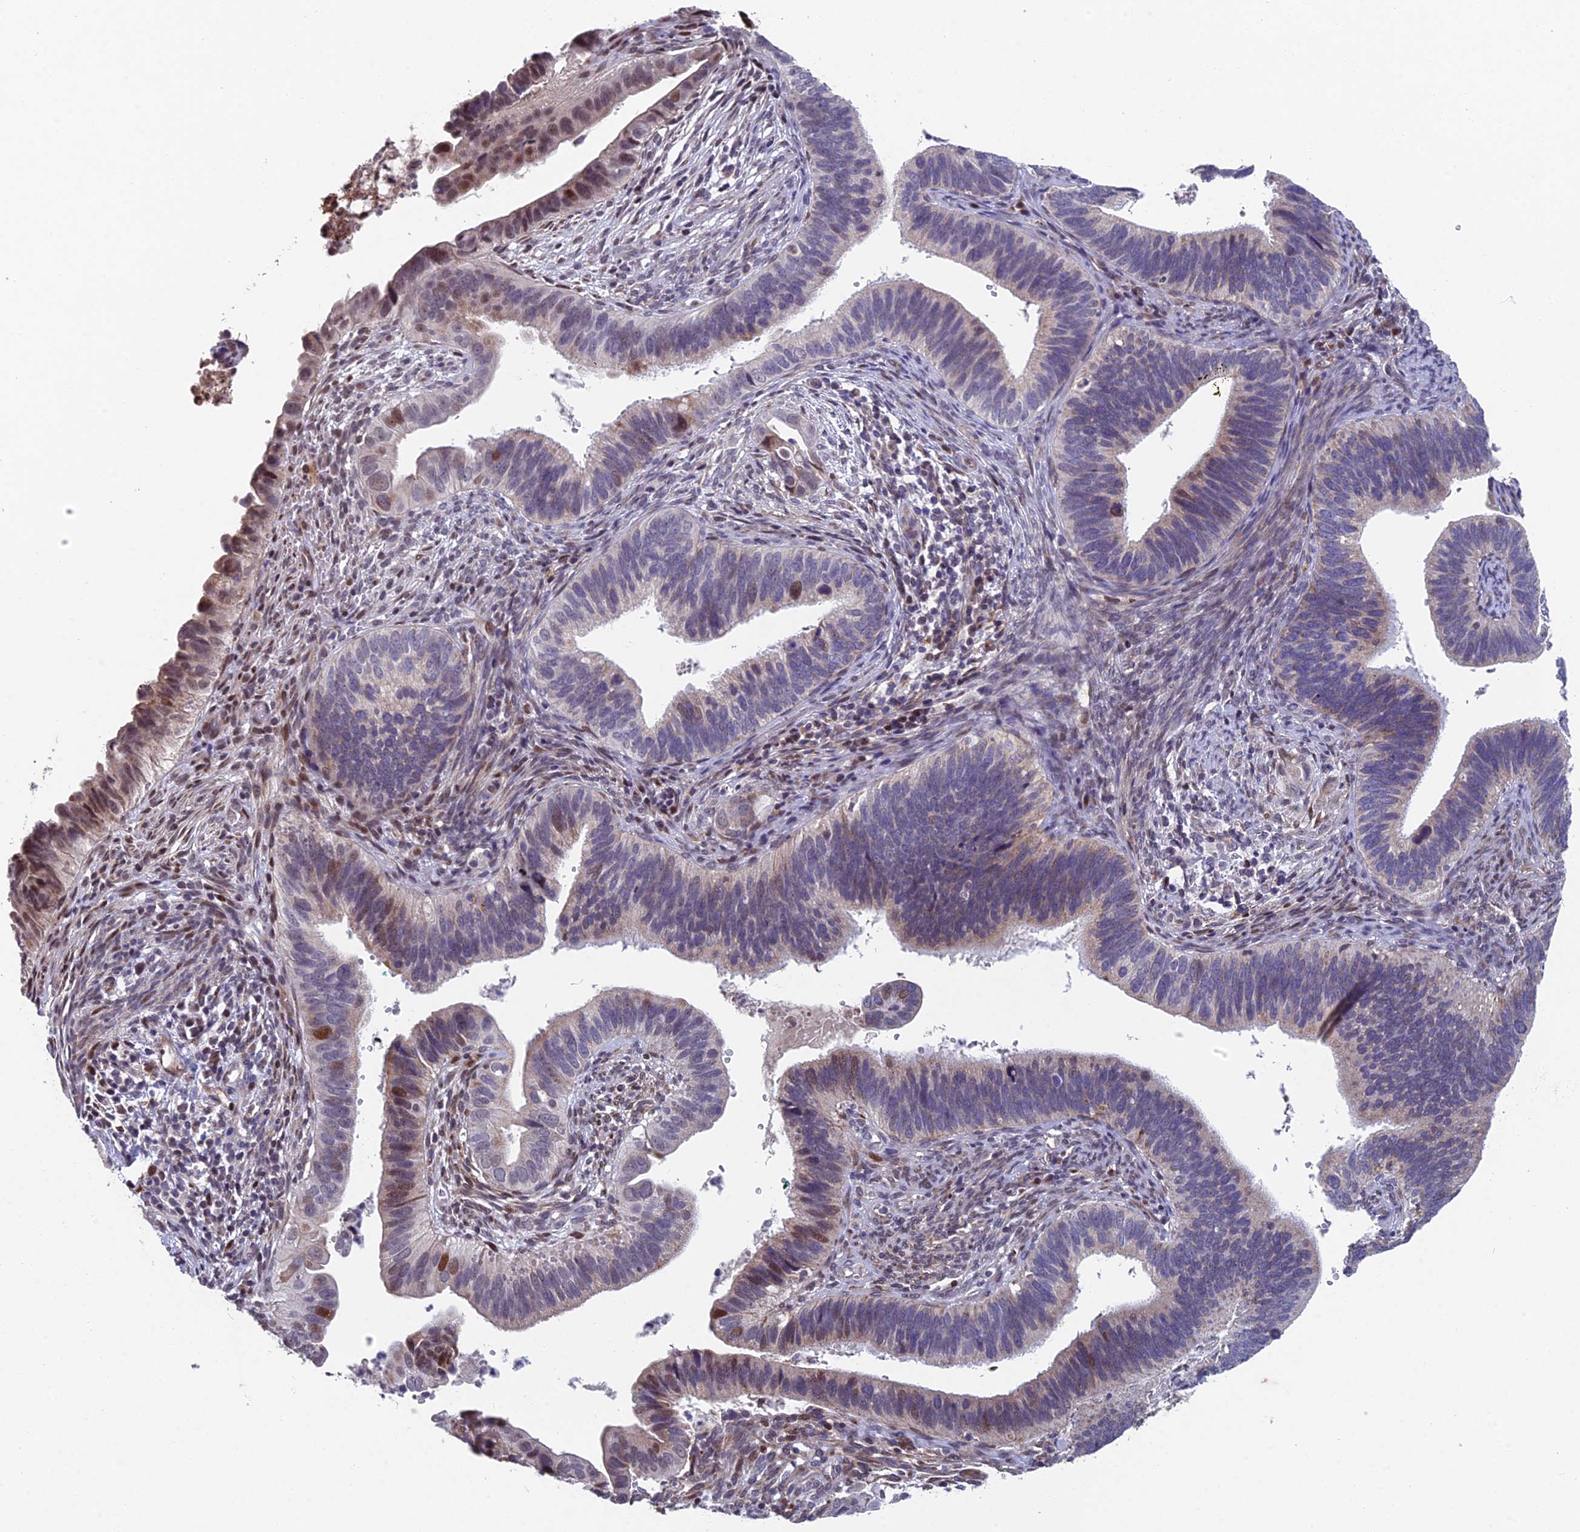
{"staining": {"intensity": "moderate", "quantity": "<25%", "location": "nuclear"}, "tissue": "cervical cancer", "cell_type": "Tumor cells", "image_type": "cancer", "snomed": [{"axis": "morphology", "description": "Adenocarcinoma, NOS"}, {"axis": "topography", "description": "Cervix"}], "caption": "Cervical cancer stained with a protein marker shows moderate staining in tumor cells.", "gene": "XKR9", "patient": {"sex": "female", "age": 42}}